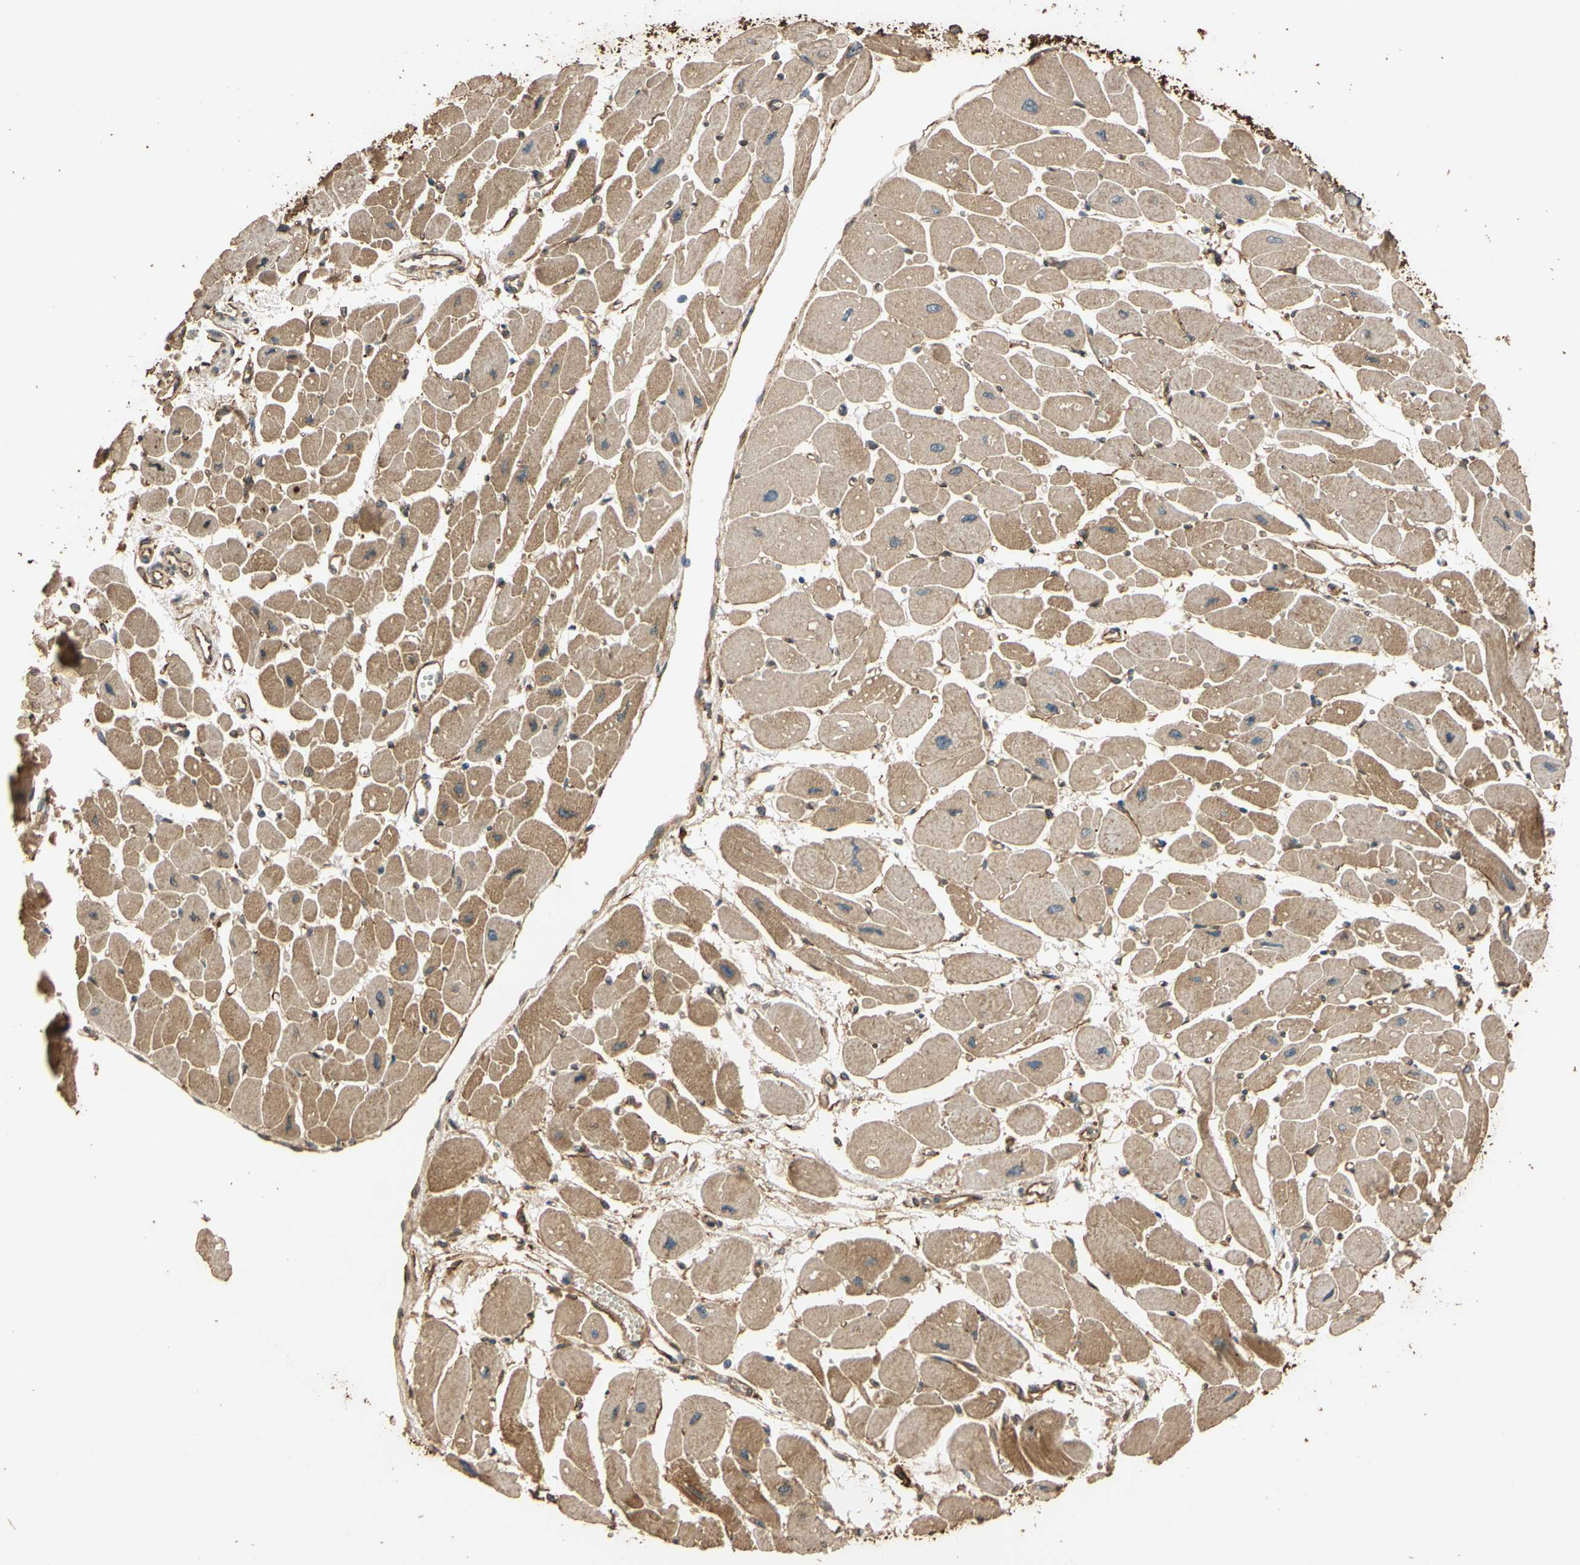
{"staining": {"intensity": "moderate", "quantity": "25%-75%", "location": "cytoplasmic/membranous"}, "tissue": "heart muscle", "cell_type": "Cardiomyocytes", "image_type": "normal", "snomed": [{"axis": "morphology", "description": "Normal tissue, NOS"}, {"axis": "topography", "description": "Heart"}], "caption": "Unremarkable heart muscle reveals moderate cytoplasmic/membranous expression in about 25%-75% of cardiomyocytes, visualized by immunohistochemistry. (DAB IHC, brown staining for protein, blue staining for nuclei).", "gene": "MGRN1", "patient": {"sex": "female", "age": 54}}